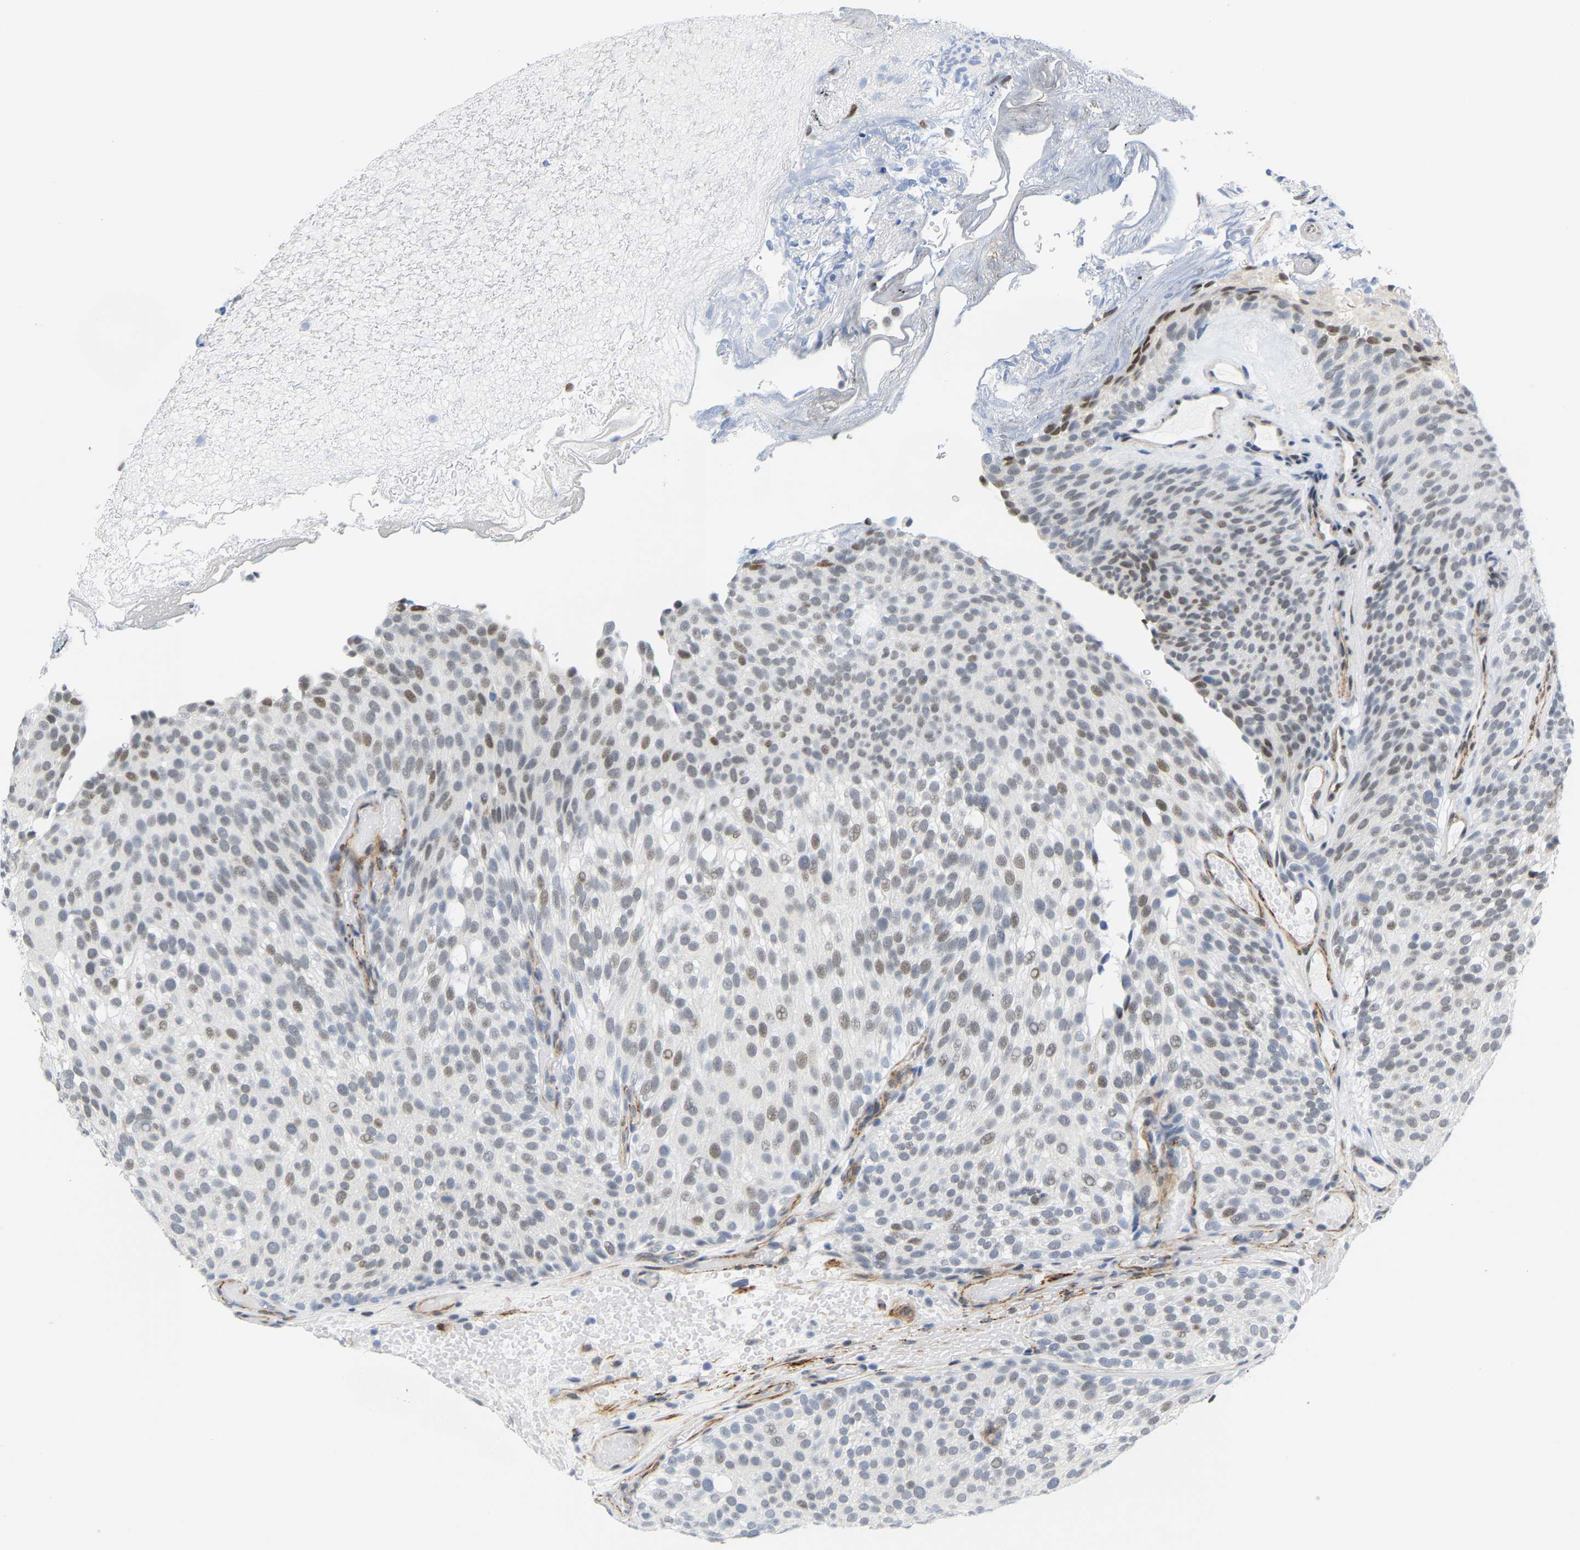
{"staining": {"intensity": "moderate", "quantity": "25%-75%", "location": "nuclear"}, "tissue": "urothelial cancer", "cell_type": "Tumor cells", "image_type": "cancer", "snomed": [{"axis": "morphology", "description": "Urothelial carcinoma, Low grade"}, {"axis": "topography", "description": "Urinary bladder"}], "caption": "Urothelial cancer tissue demonstrates moderate nuclear staining in about 25%-75% of tumor cells (Stains: DAB (3,3'-diaminobenzidine) in brown, nuclei in blue, Microscopy: brightfield microscopy at high magnification).", "gene": "FAM180A", "patient": {"sex": "male", "age": 78}}